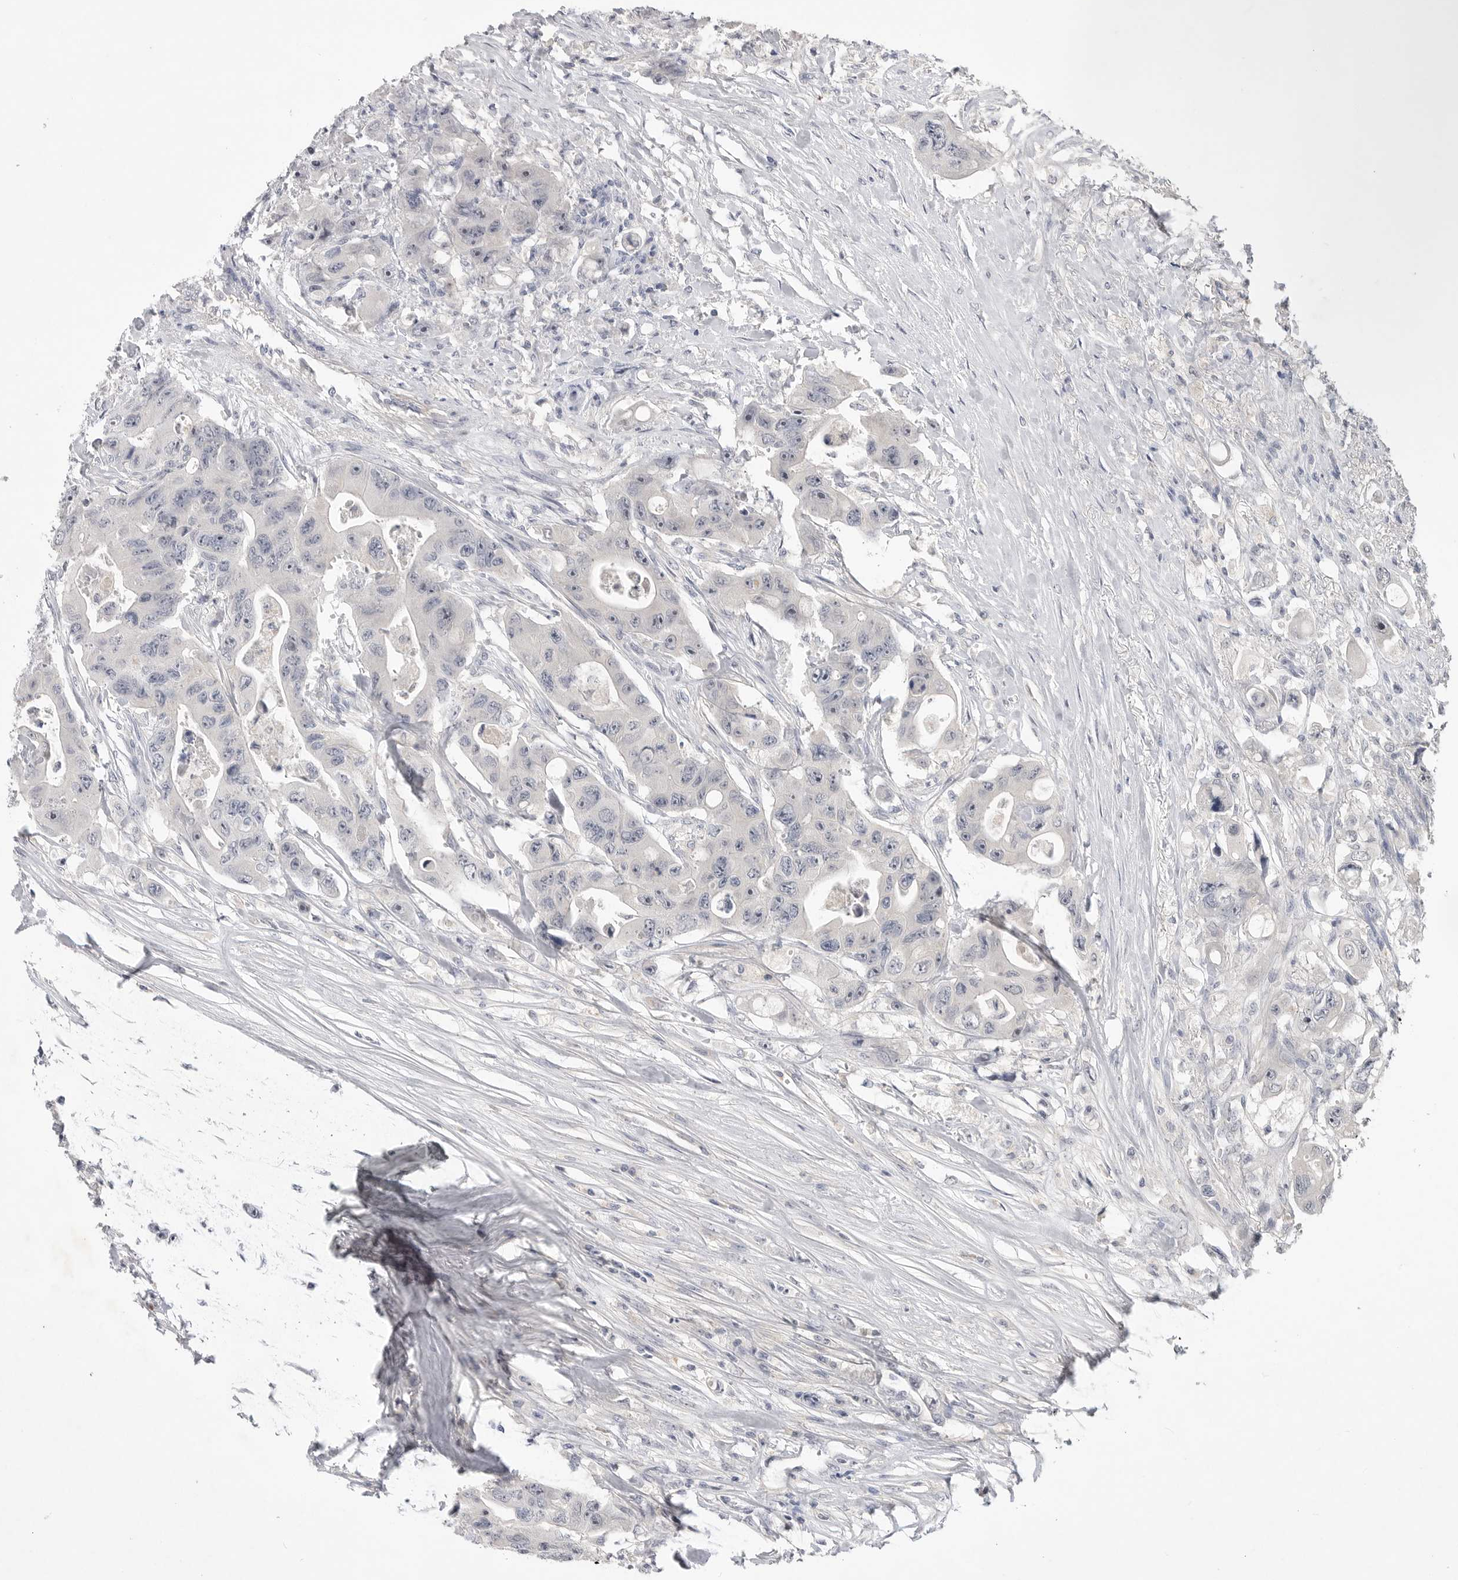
{"staining": {"intensity": "negative", "quantity": "none", "location": "none"}, "tissue": "colorectal cancer", "cell_type": "Tumor cells", "image_type": "cancer", "snomed": [{"axis": "morphology", "description": "Adenocarcinoma, NOS"}, {"axis": "topography", "description": "Colon"}], "caption": "Adenocarcinoma (colorectal) was stained to show a protein in brown. There is no significant expression in tumor cells.", "gene": "ITGAD", "patient": {"sex": "female", "age": 46}}